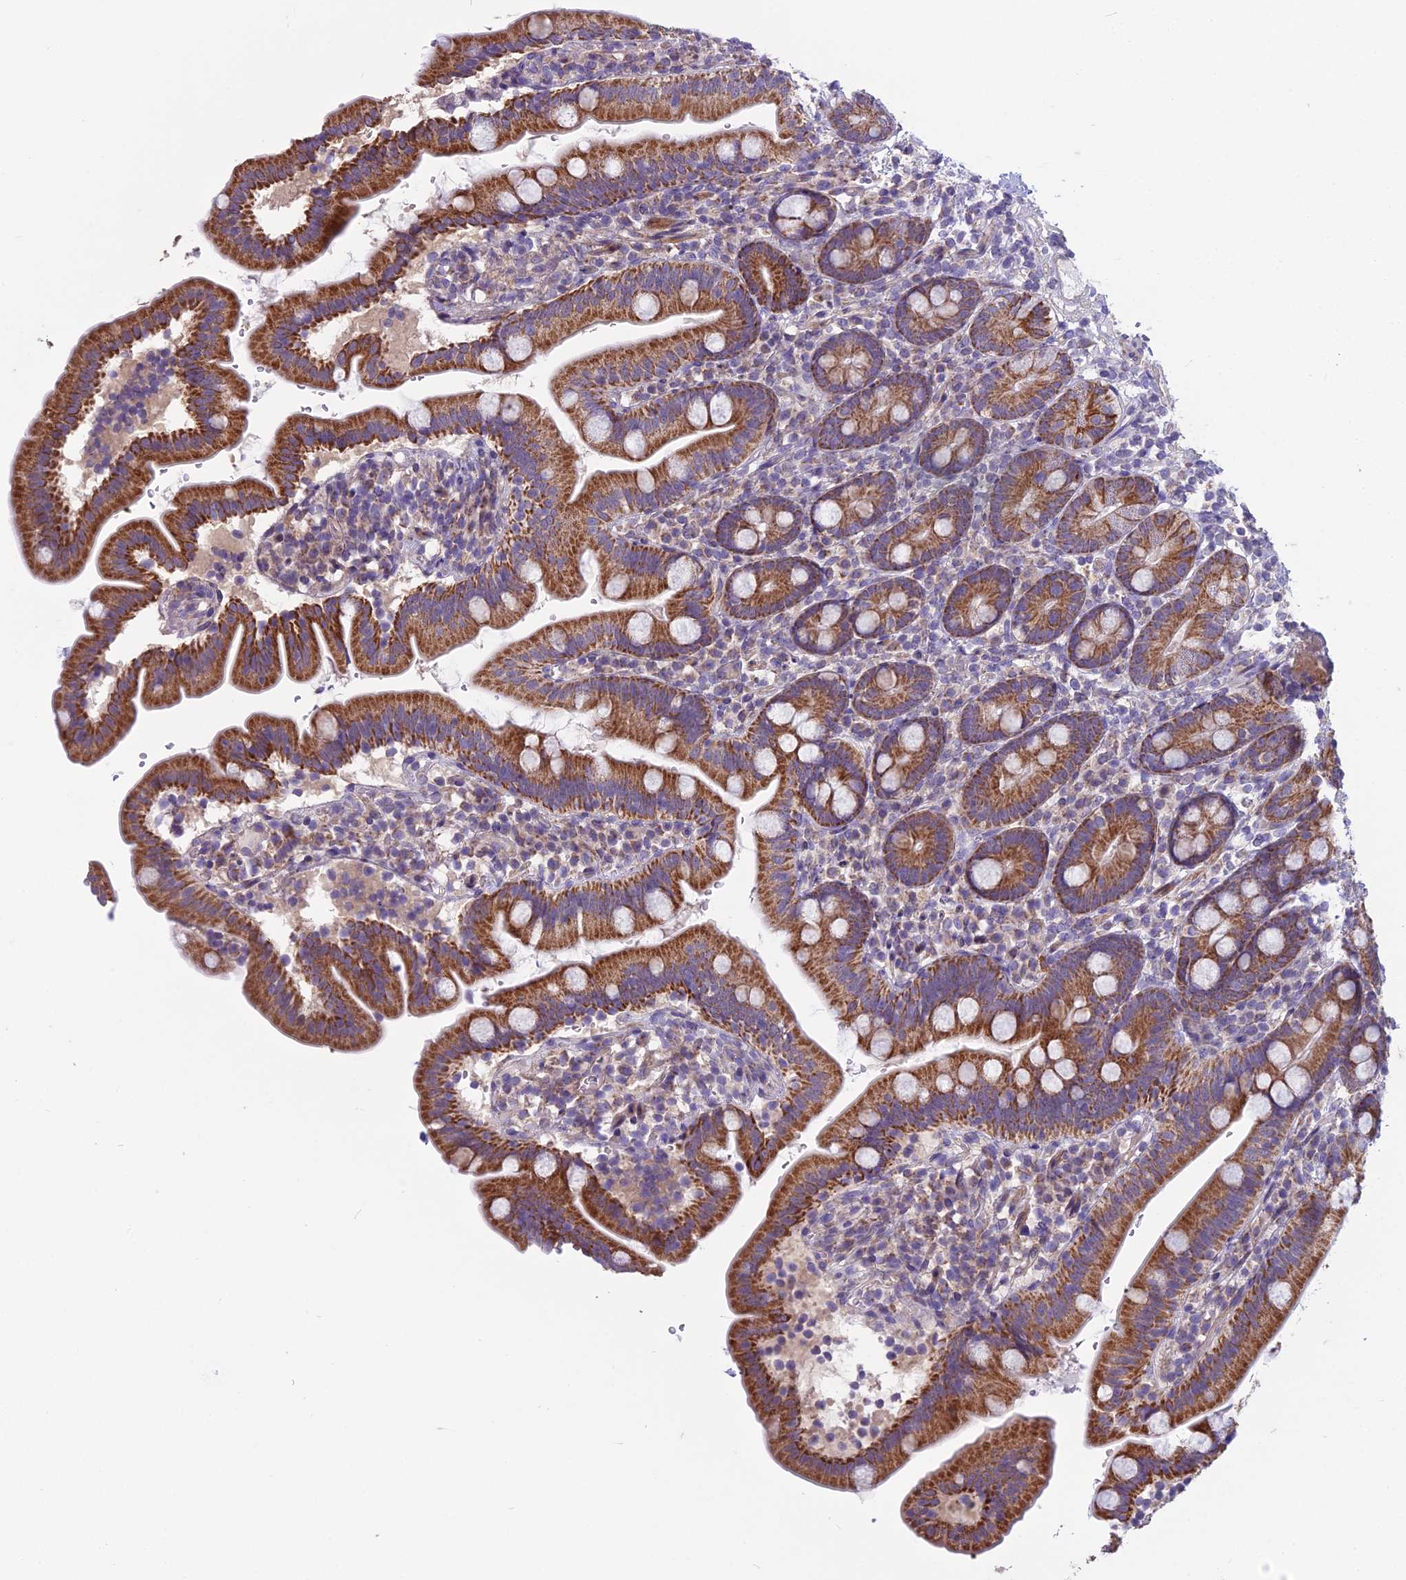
{"staining": {"intensity": "moderate", "quantity": ">75%", "location": "cytoplasmic/membranous"}, "tissue": "duodenum", "cell_type": "Glandular cells", "image_type": "normal", "snomed": [{"axis": "morphology", "description": "Normal tissue, NOS"}, {"axis": "topography", "description": "Duodenum"}], "caption": "DAB immunohistochemical staining of benign human duodenum exhibits moderate cytoplasmic/membranous protein positivity in about >75% of glandular cells. (IHC, brightfield microscopy, high magnification).", "gene": "DUS2", "patient": {"sex": "female", "age": 67}}